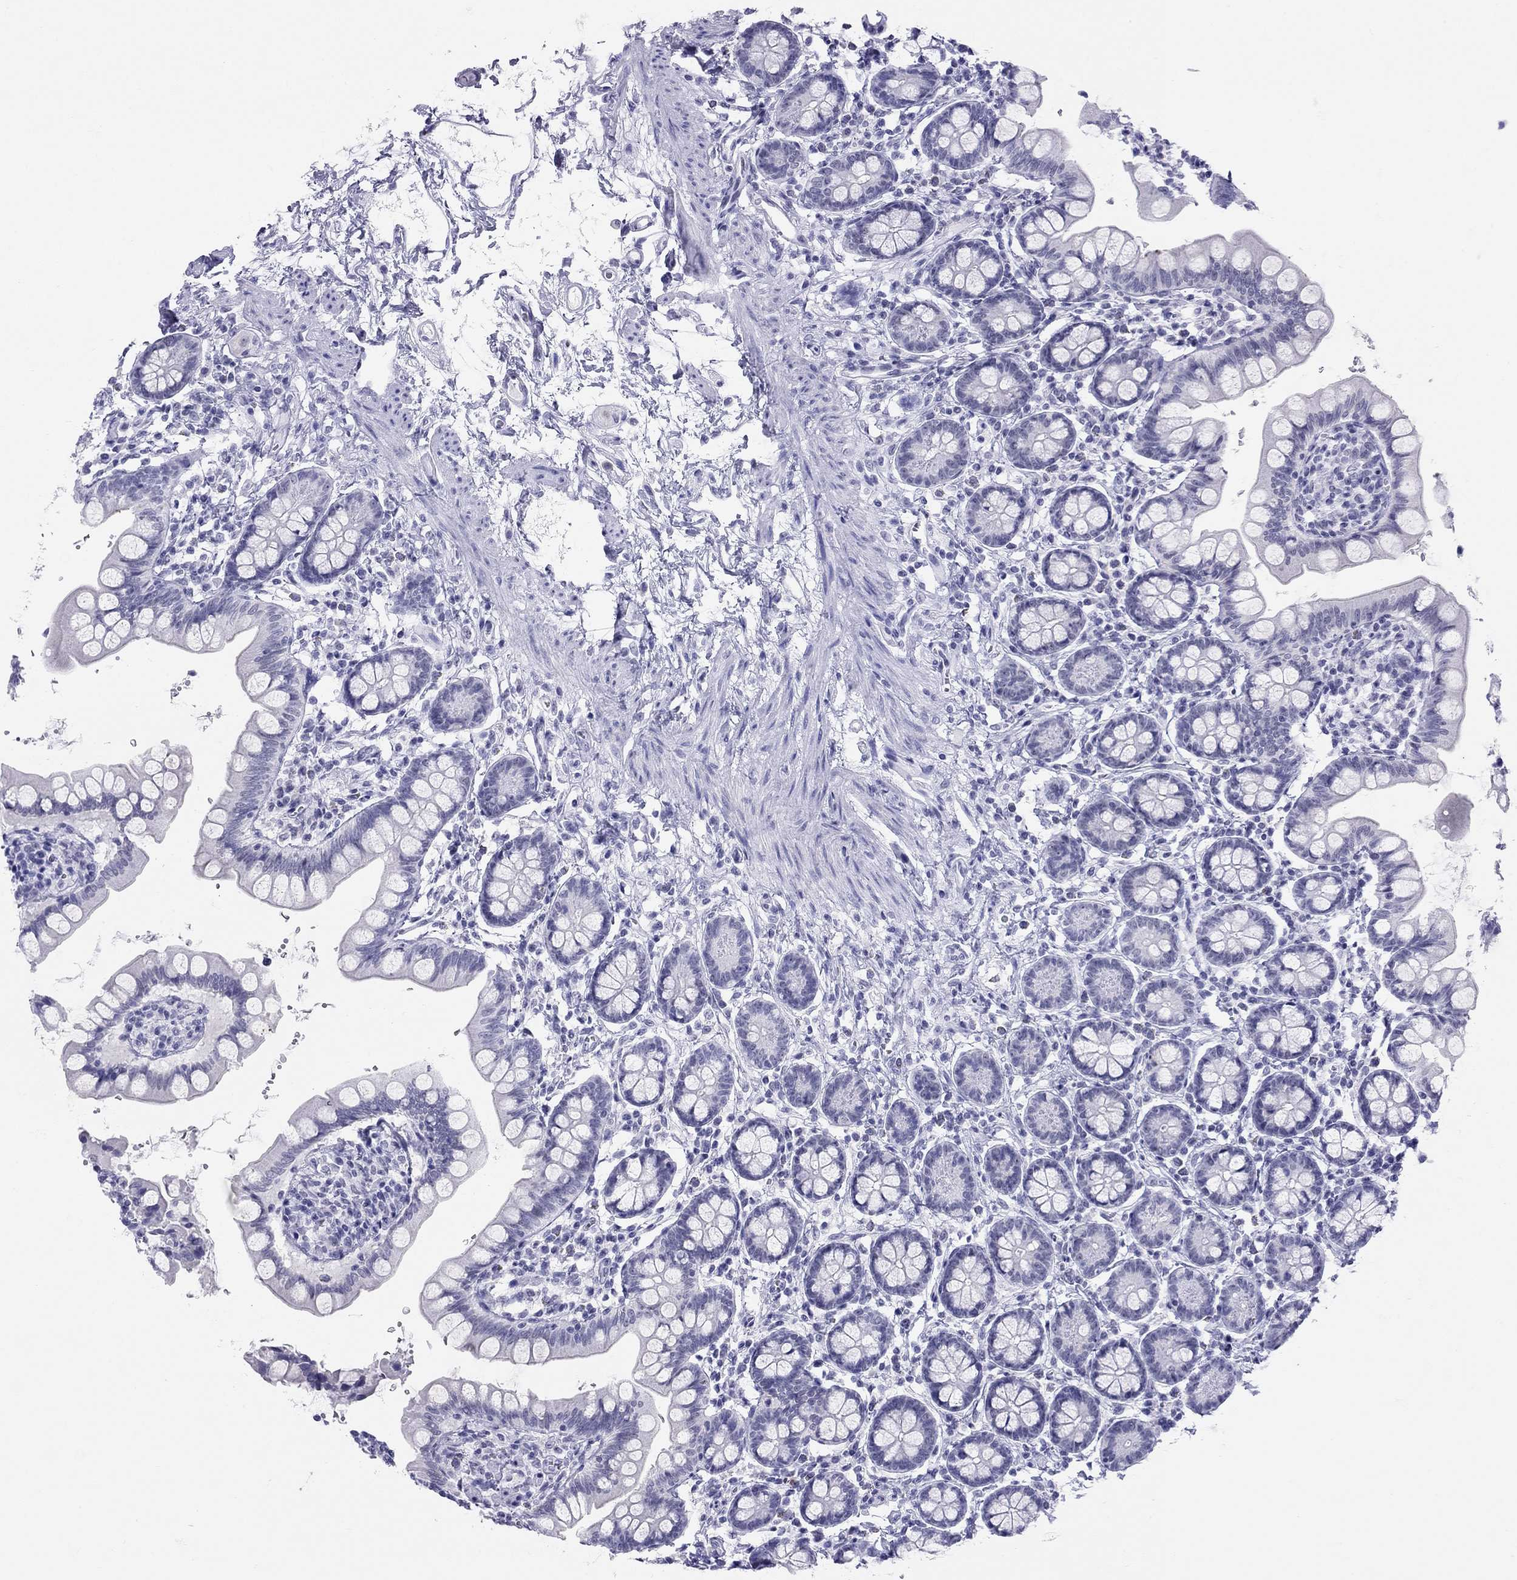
{"staining": {"intensity": "negative", "quantity": "none", "location": "none"}, "tissue": "small intestine", "cell_type": "Glandular cells", "image_type": "normal", "snomed": [{"axis": "morphology", "description": "Normal tissue, NOS"}, {"axis": "topography", "description": "Small intestine"}], "caption": "Immunohistochemistry (IHC) of benign small intestine exhibits no positivity in glandular cells.", "gene": "LYAR", "patient": {"sex": "female", "age": 56}}